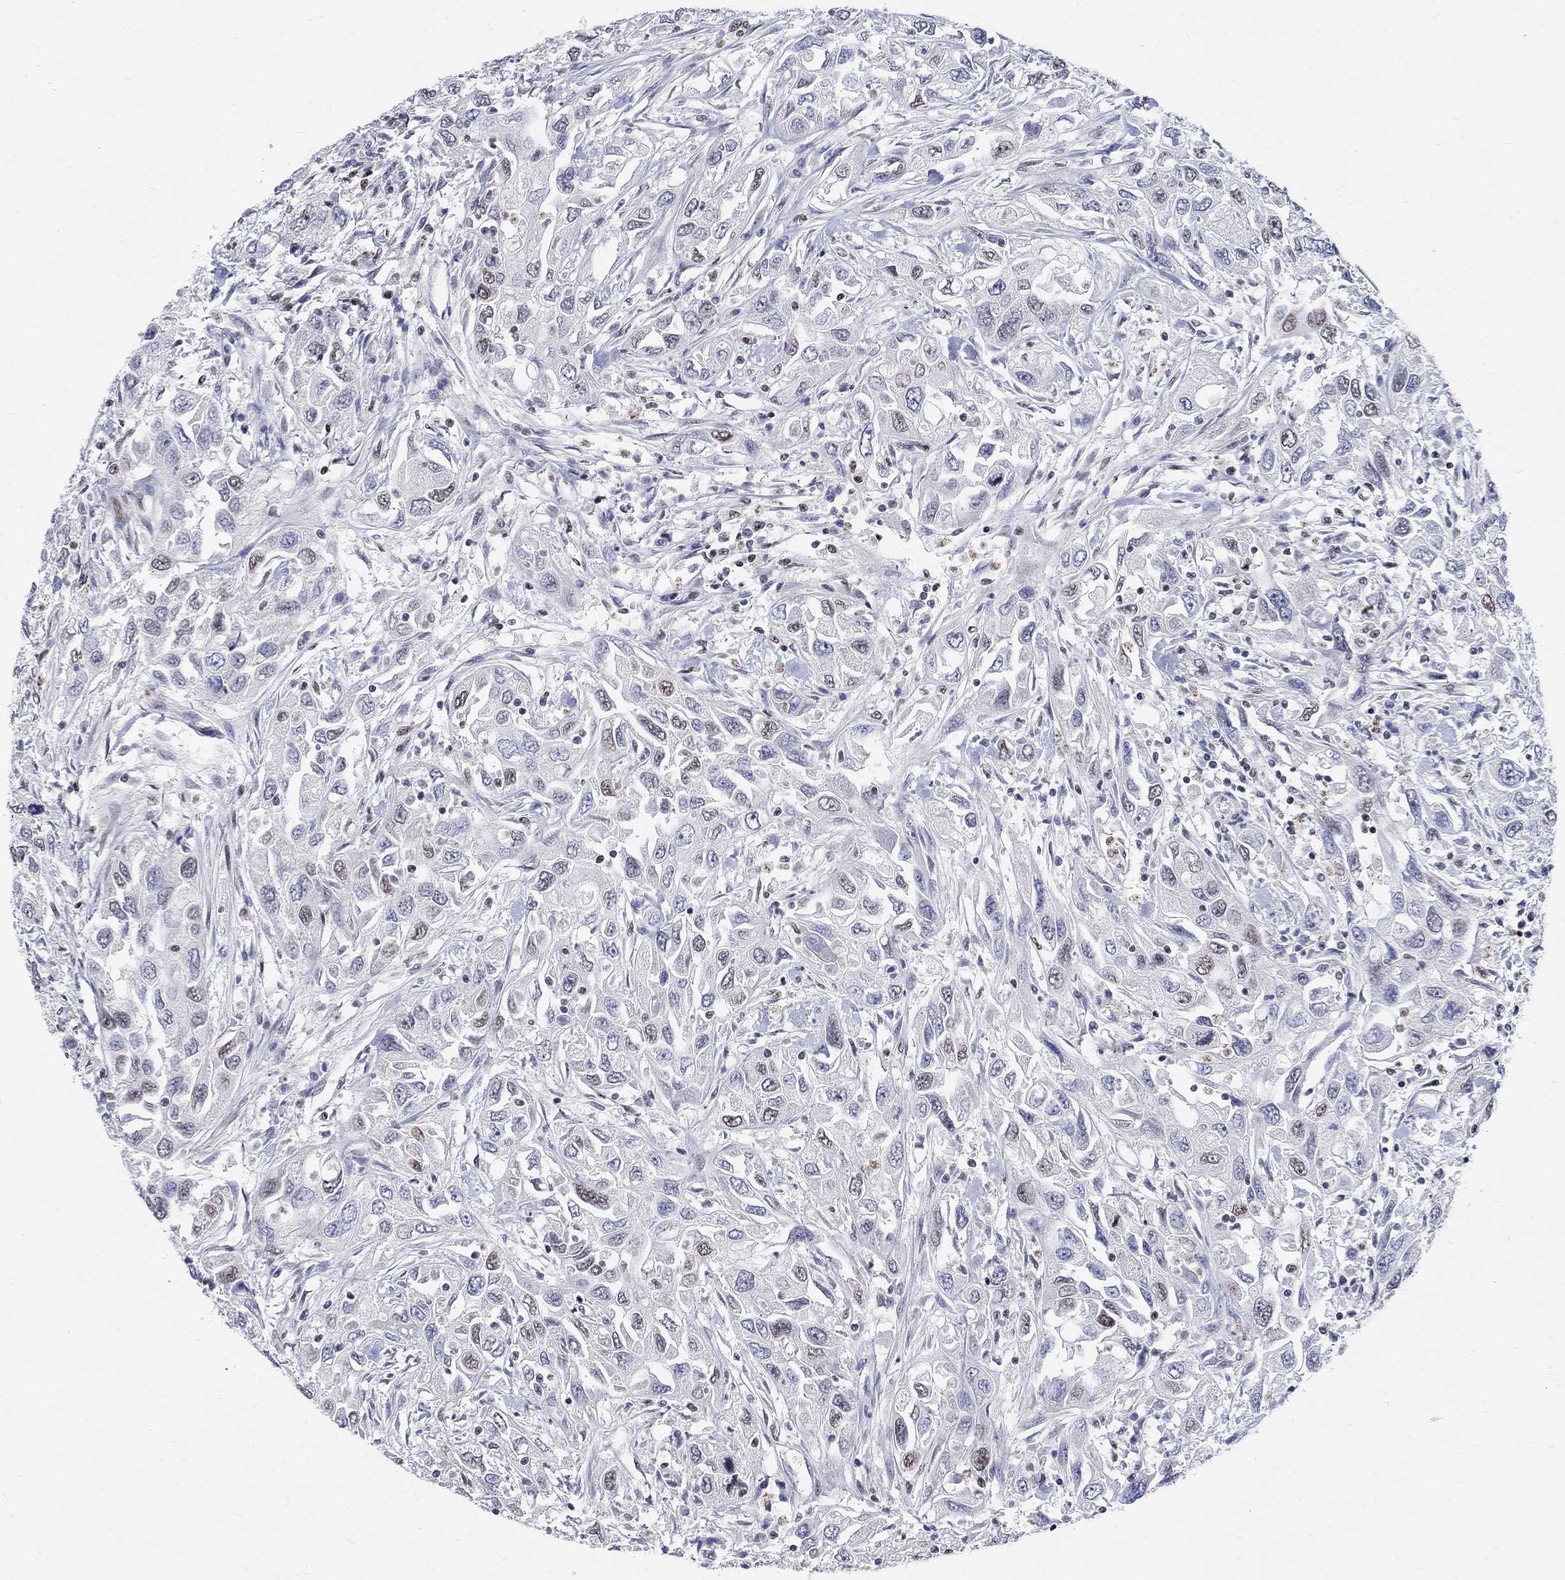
{"staining": {"intensity": "weak", "quantity": "<25%", "location": "nuclear"}, "tissue": "urothelial cancer", "cell_type": "Tumor cells", "image_type": "cancer", "snomed": [{"axis": "morphology", "description": "Urothelial carcinoma, High grade"}, {"axis": "topography", "description": "Urinary bladder"}], "caption": "There is no significant positivity in tumor cells of high-grade urothelial carcinoma.", "gene": "FBXO16", "patient": {"sex": "male", "age": 76}}